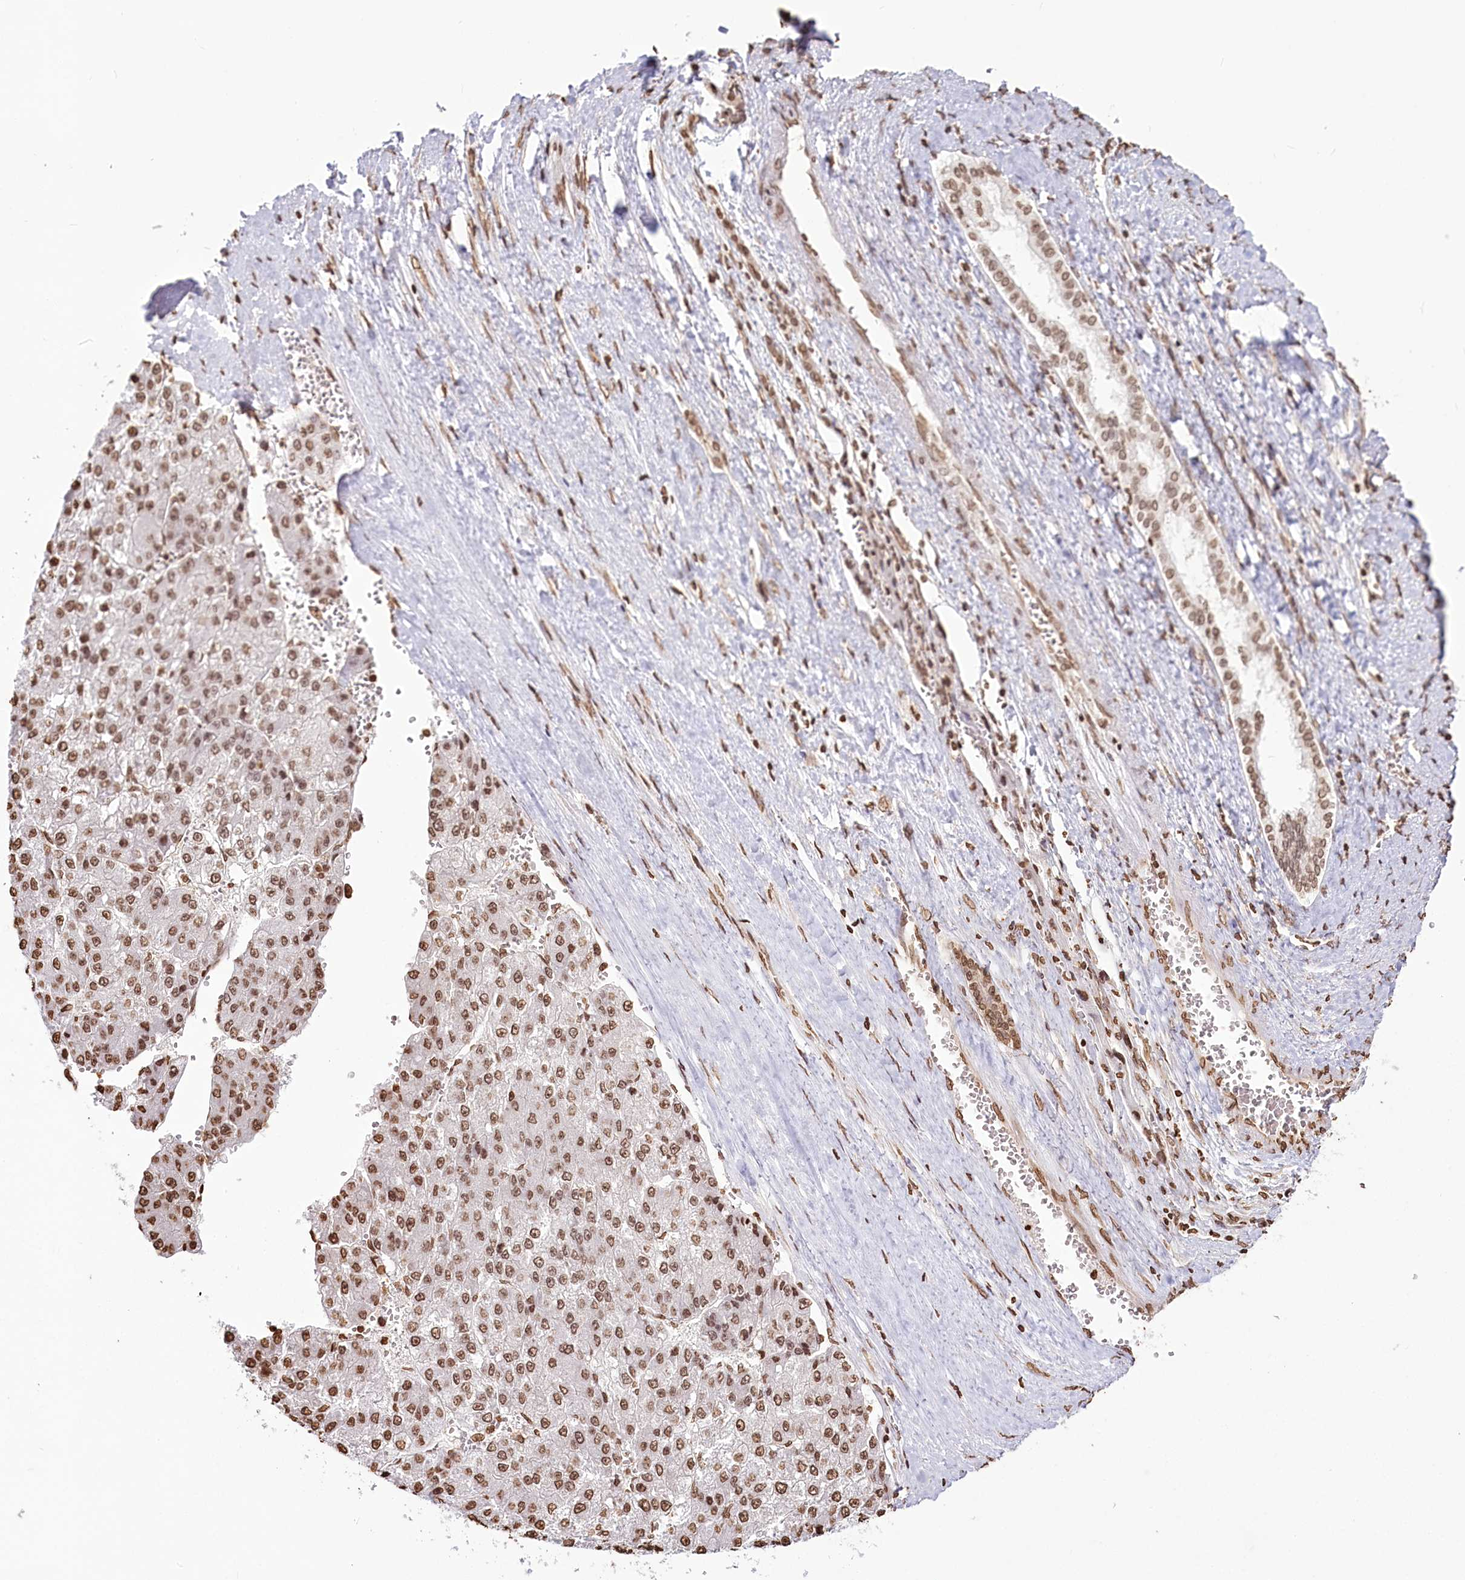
{"staining": {"intensity": "moderate", "quantity": ">75%", "location": "nuclear"}, "tissue": "liver cancer", "cell_type": "Tumor cells", "image_type": "cancer", "snomed": [{"axis": "morphology", "description": "Carcinoma, Hepatocellular, NOS"}, {"axis": "topography", "description": "Liver"}], "caption": "Liver hepatocellular carcinoma stained with a protein marker shows moderate staining in tumor cells.", "gene": "FAM13A", "patient": {"sex": "female", "age": 73}}